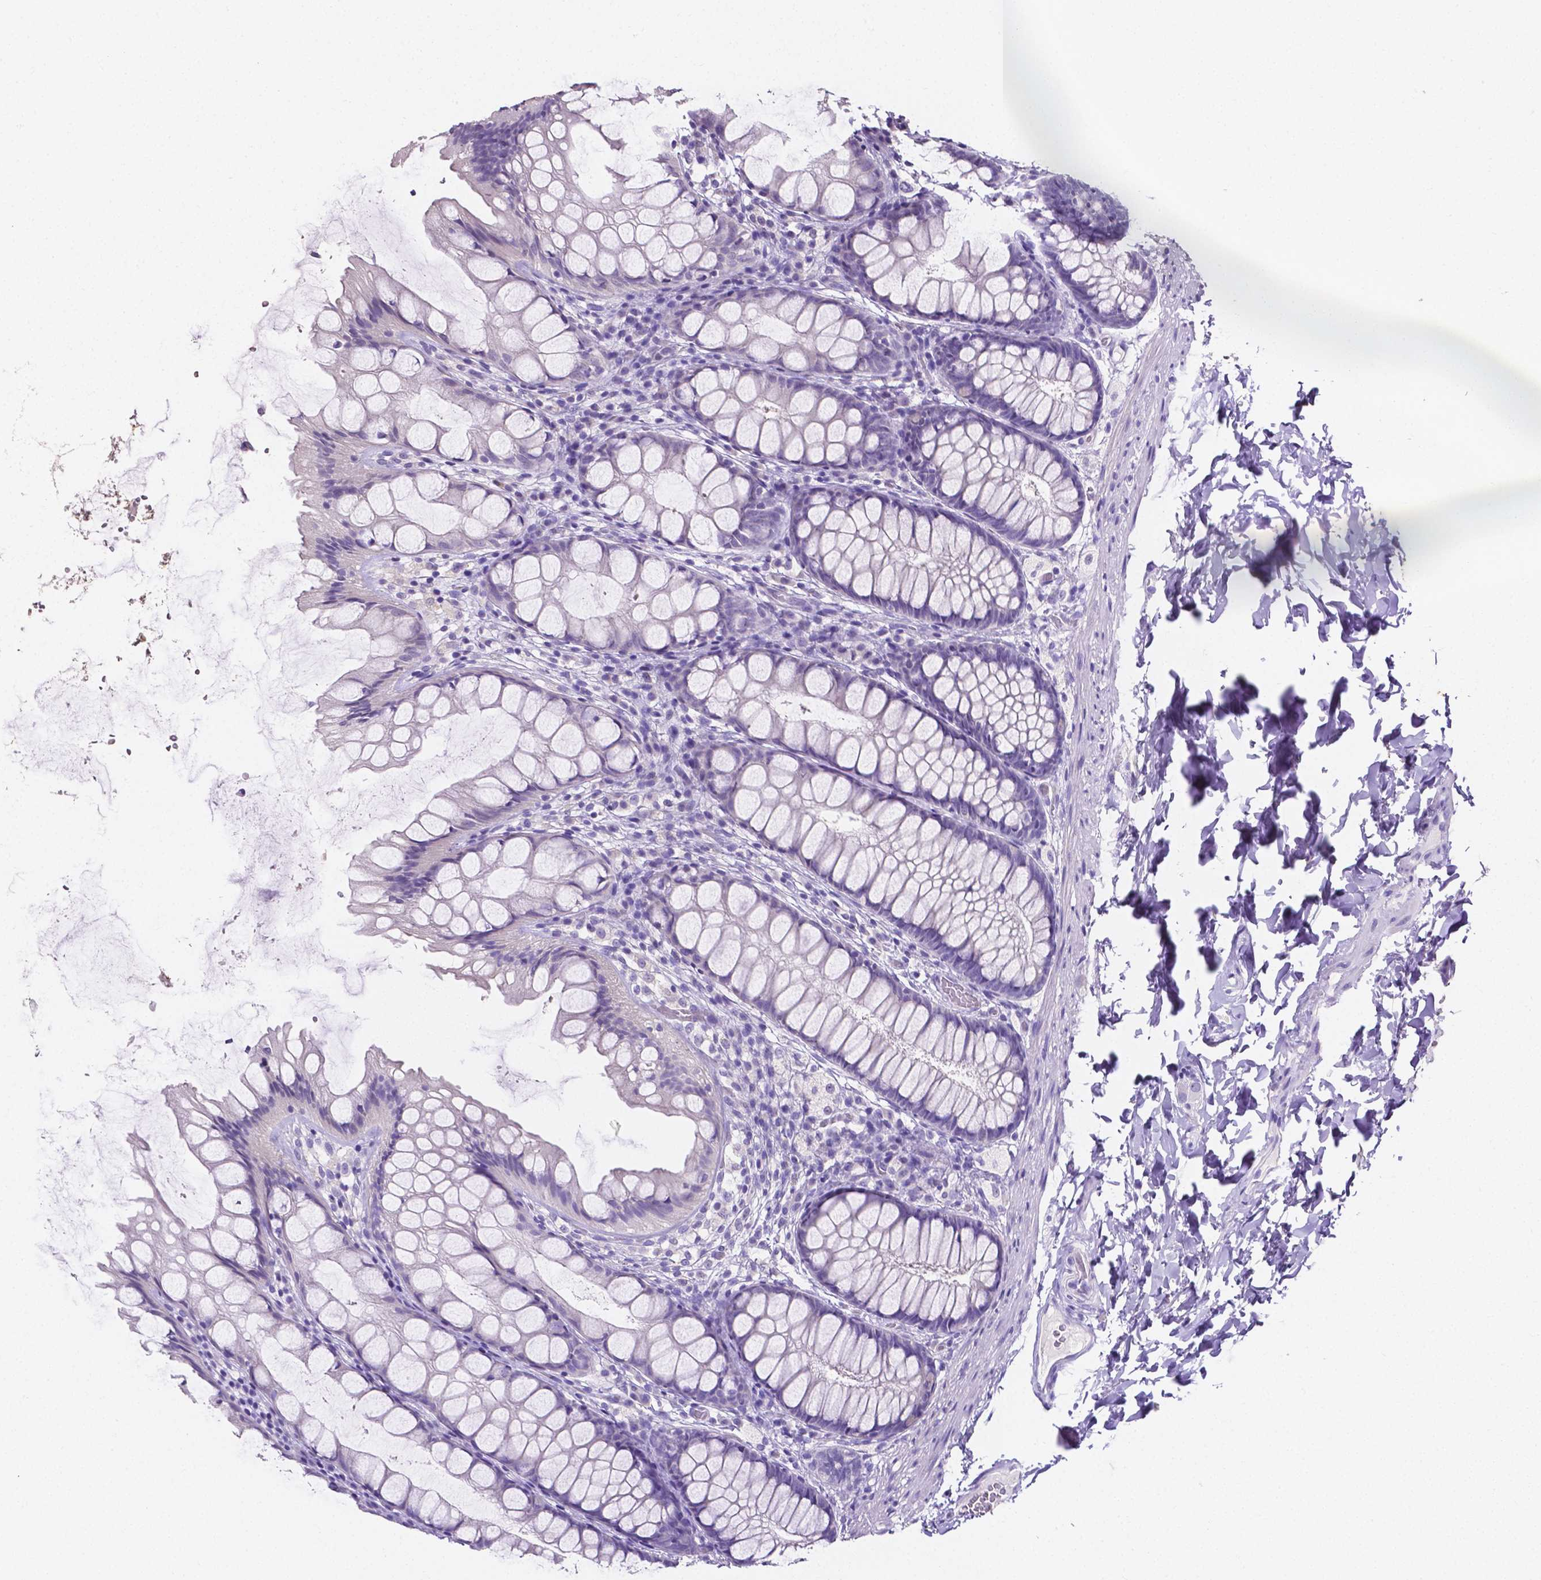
{"staining": {"intensity": "negative", "quantity": "none", "location": "none"}, "tissue": "colon", "cell_type": "Endothelial cells", "image_type": "normal", "snomed": [{"axis": "morphology", "description": "Normal tissue, NOS"}, {"axis": "topography", "description": "Colon"}], "caption": "An image of colon stained for a protein shows no brown staining in endothelial cells. Brightfield microscopy of immunohistochemistry (IHC) stained with DAB (3,3'-diaminobenzidine) (brown) and hematoxylin (blue), captured at high magnification.", "gene": "SLC22A2", "patient": {"sex": "male", "age": 47}}